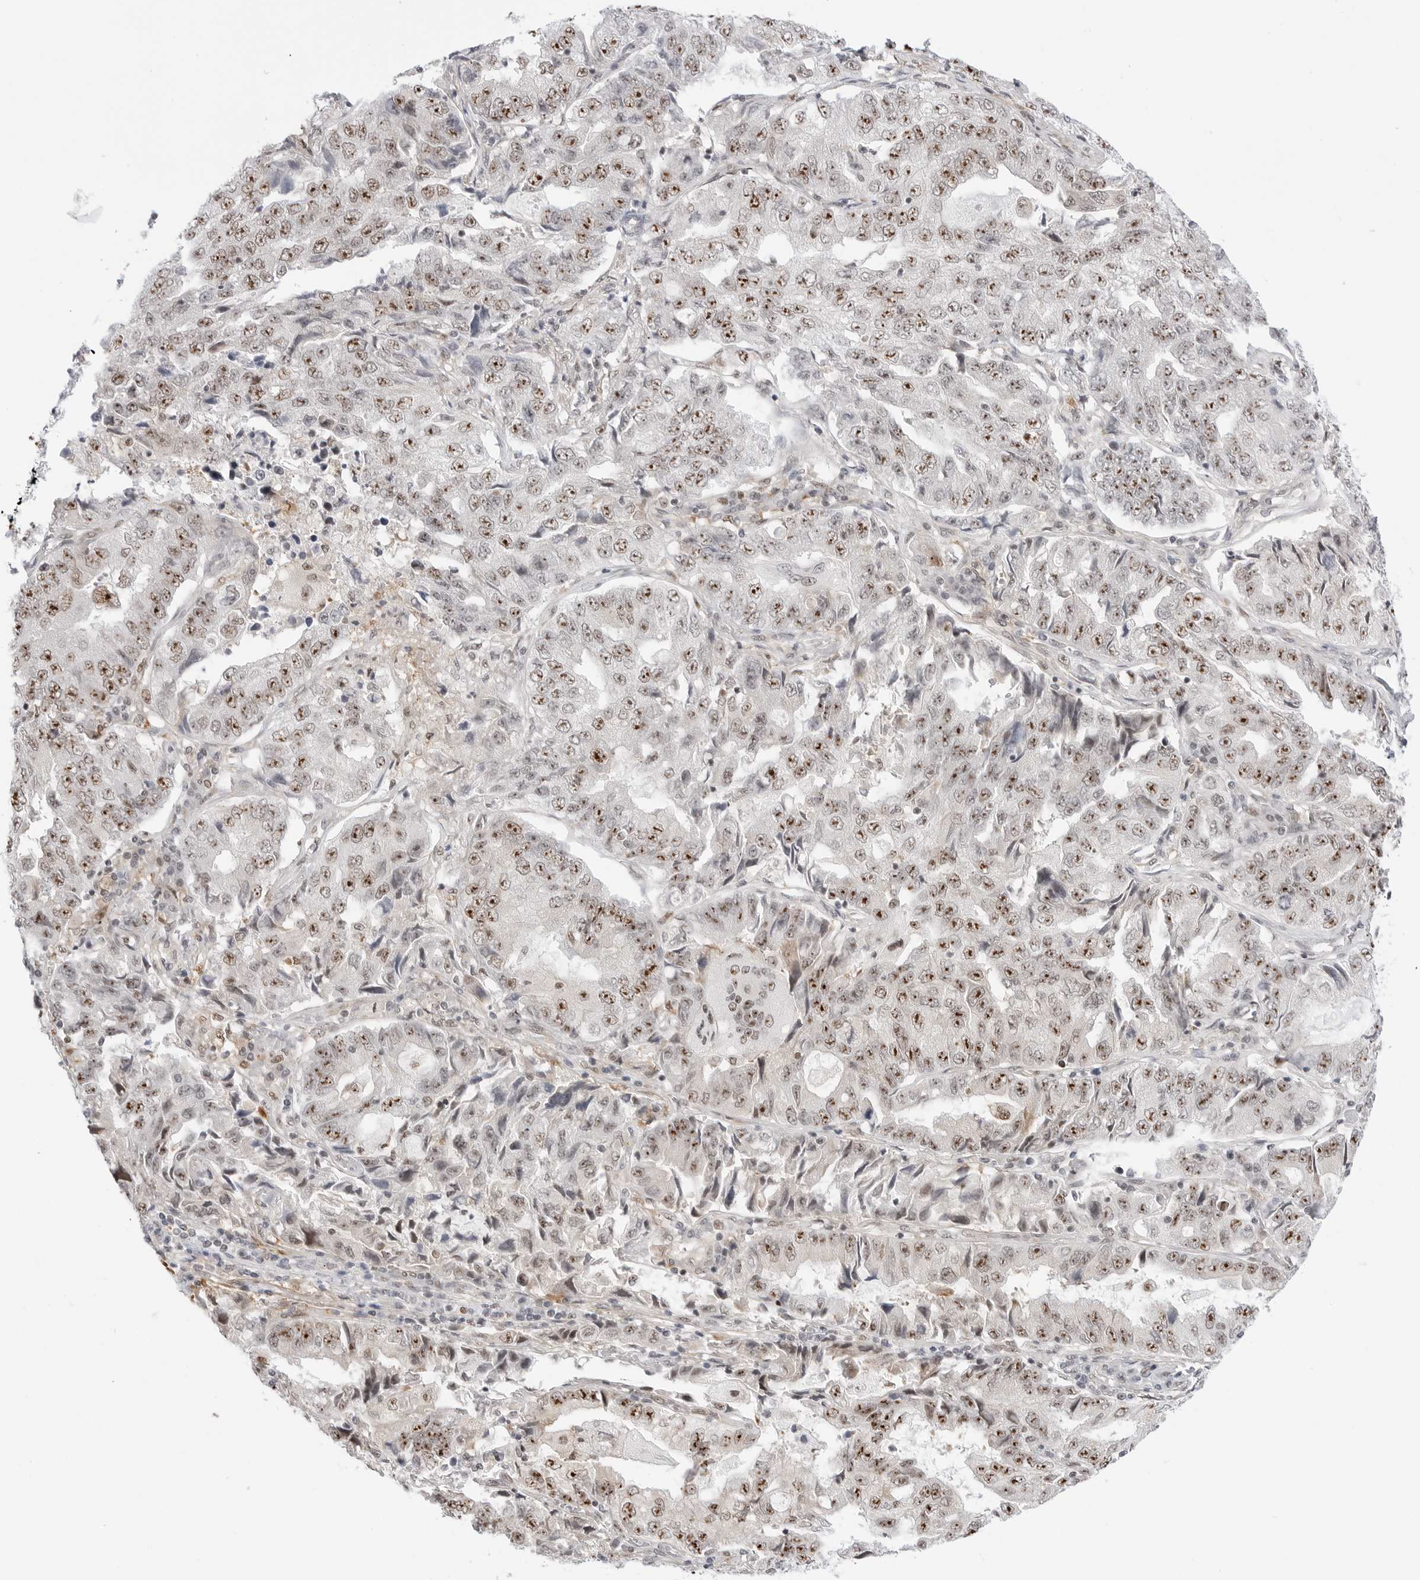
{"staining": {"intensity": "moderate", "quantity": ">75%", "location": "nuclear"}, "tissue": "lung cancer", "cell_type": "Tumor cells", "image_type": "cancer", "snomed": [{"axis": "morphology", "description": "Adenocarcinoma, NOS"}, {"axis": "topography", "description": "Lung"}], "caption": "Moderate nuclear staining for a protein is appreciated in about >75% of tumor cells of lung adenocarcinoma using immunohistochemistry (IHC).", "gene": "C1orf162", "patient": {"sex": "female", "age": 51}}